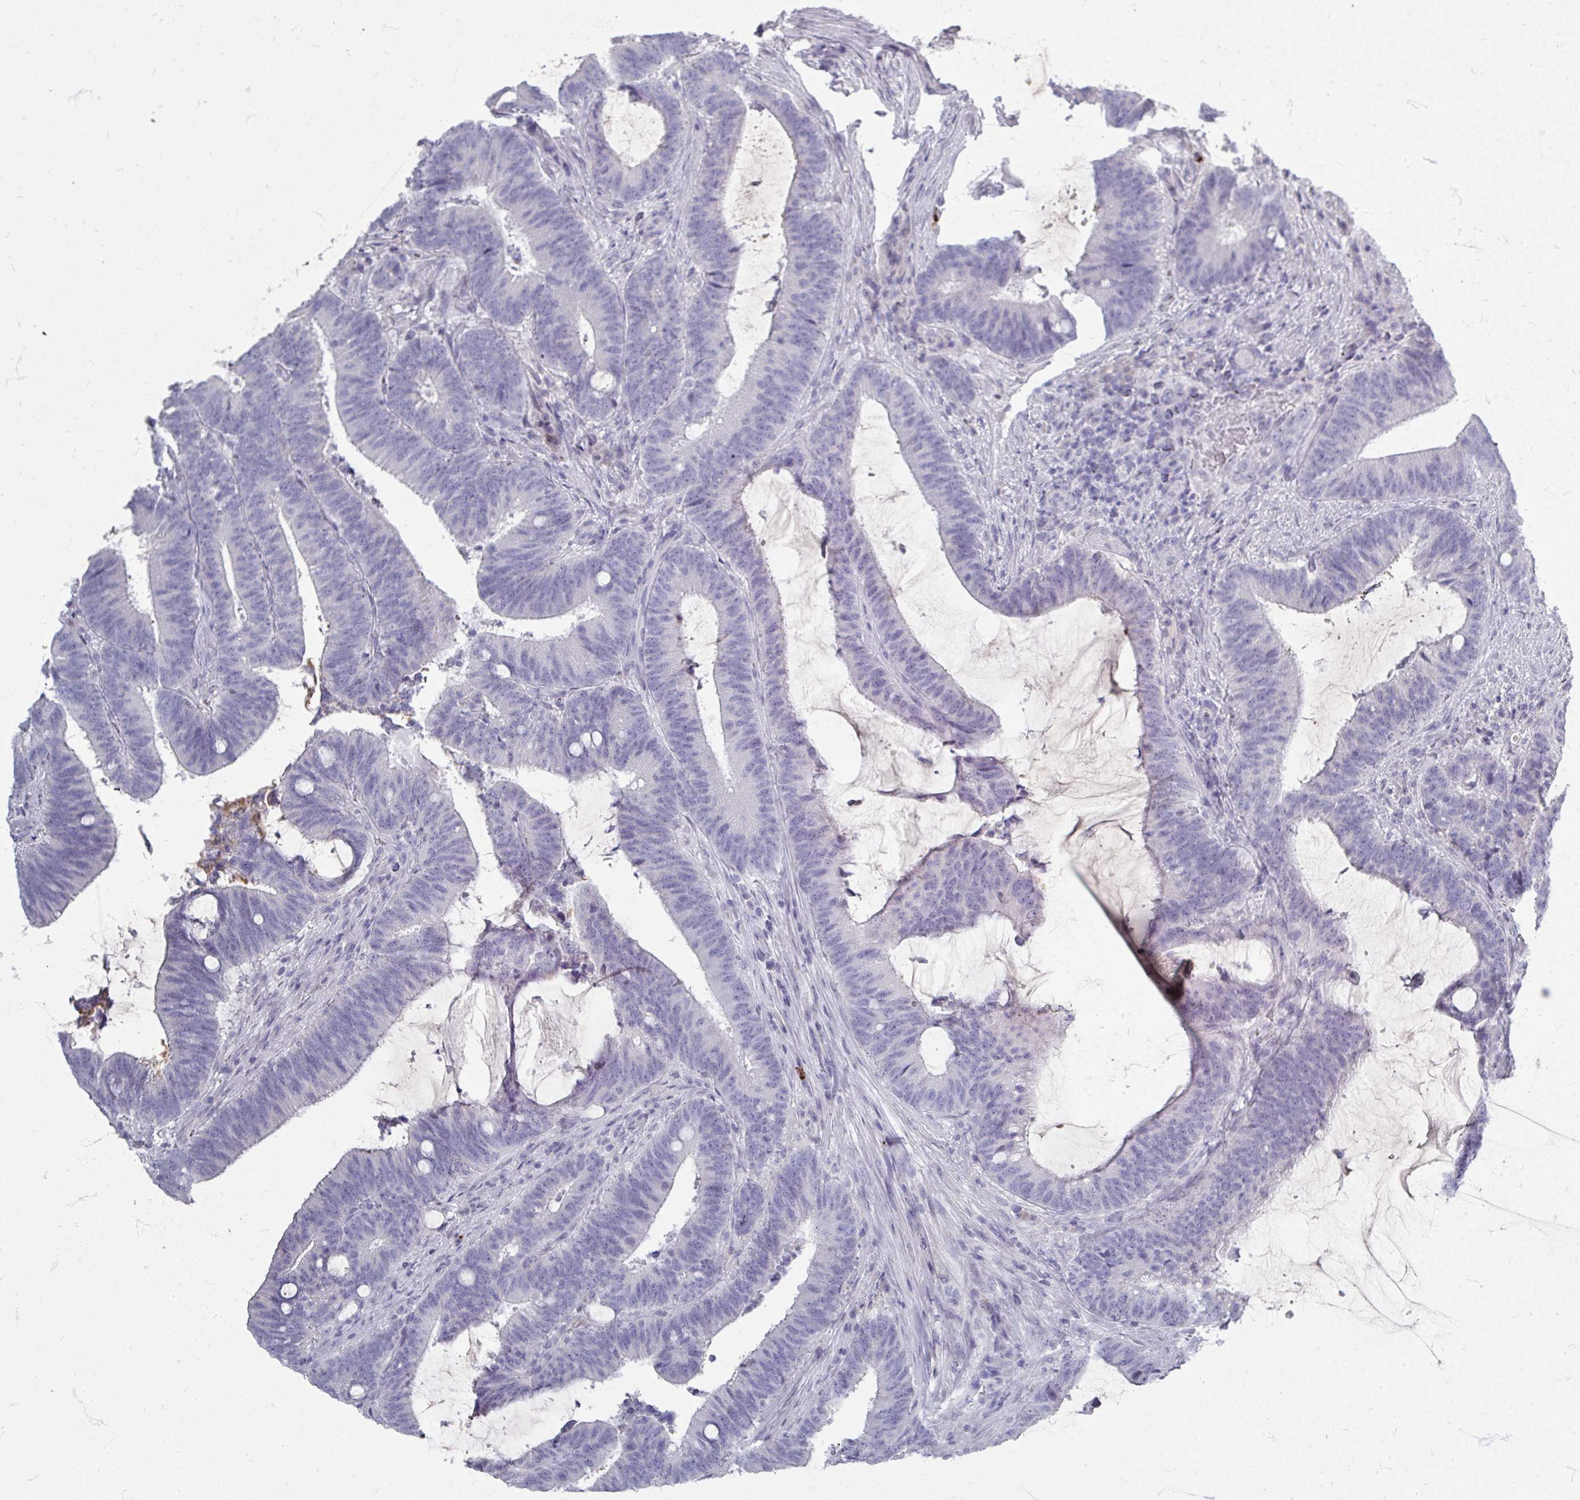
{"staining": {"intensity": "negative", "quantity": "none", "location": "none"}, "tissue": "colorectal cancer", "cell_type": "Tumor cells", "image_type": "cancer", "snomed": [{"axis": "morphology", "description": "Adenocarcinoma, NOS"}, {"axis": "topography", "description": "Colon"}], "caption": "The histopathology image displays no significant positivity in tumor cells of adenocarcinoma (colorectal).", "gene": "ZNF878", "patient": {"sex": "female", "age": 43}}